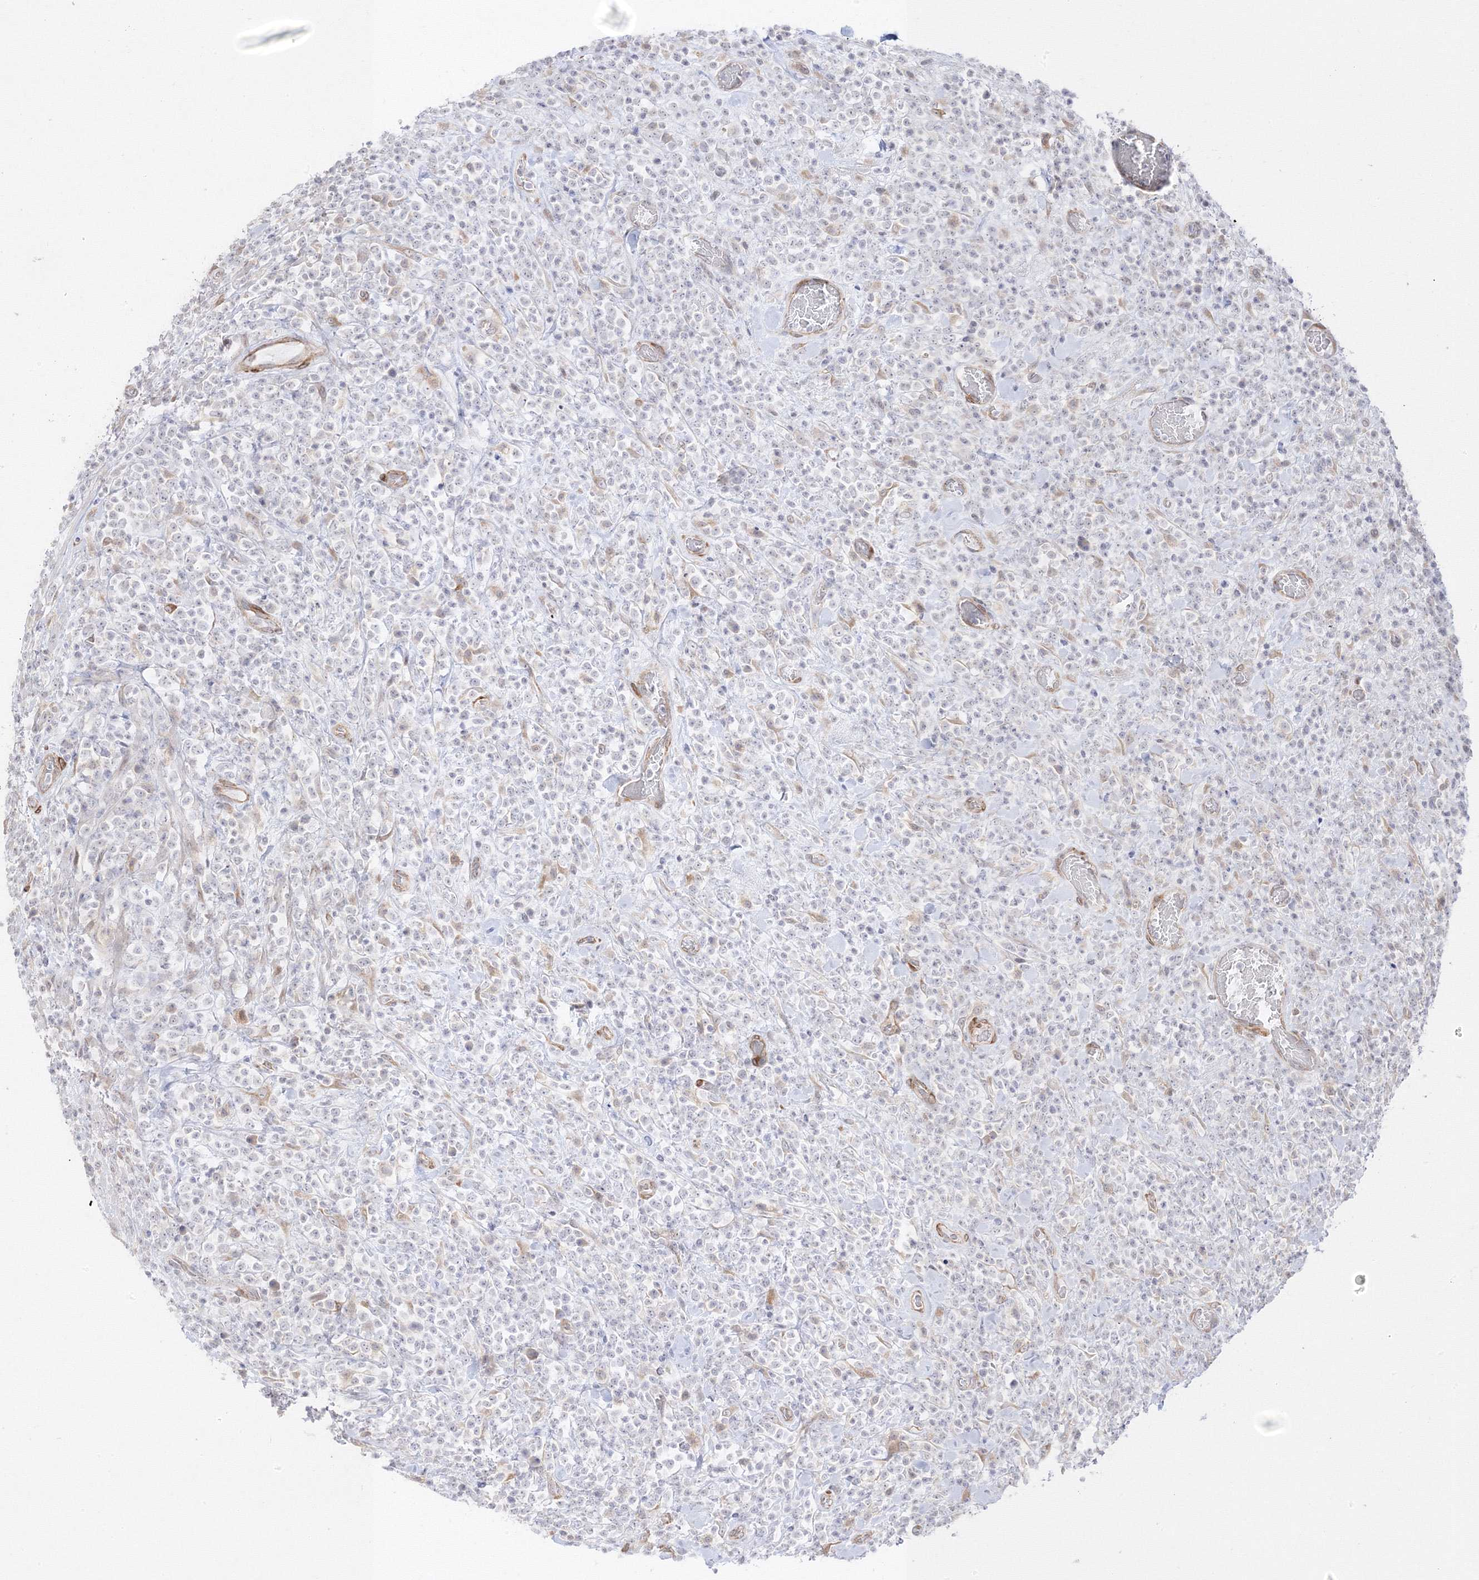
{"staining": {"intensity": "negative", "quantity": "none", "location": "none"}, "tissue": "lymphoma", "cell_type": "Tumor cells", "image_type": "cancer", "snomed": [{"axis": "morphology", "description": "Malignant lymphoma, non-Hodgkin's type, High grade"}, {"axis": "topography", "description": "Colon"}], "caption": "Immunohistochemistry of lymphoma exhibits no staining in tumor cells.", "gene": "C2CD2", "patient": {"sex": "female", "age": 53}}